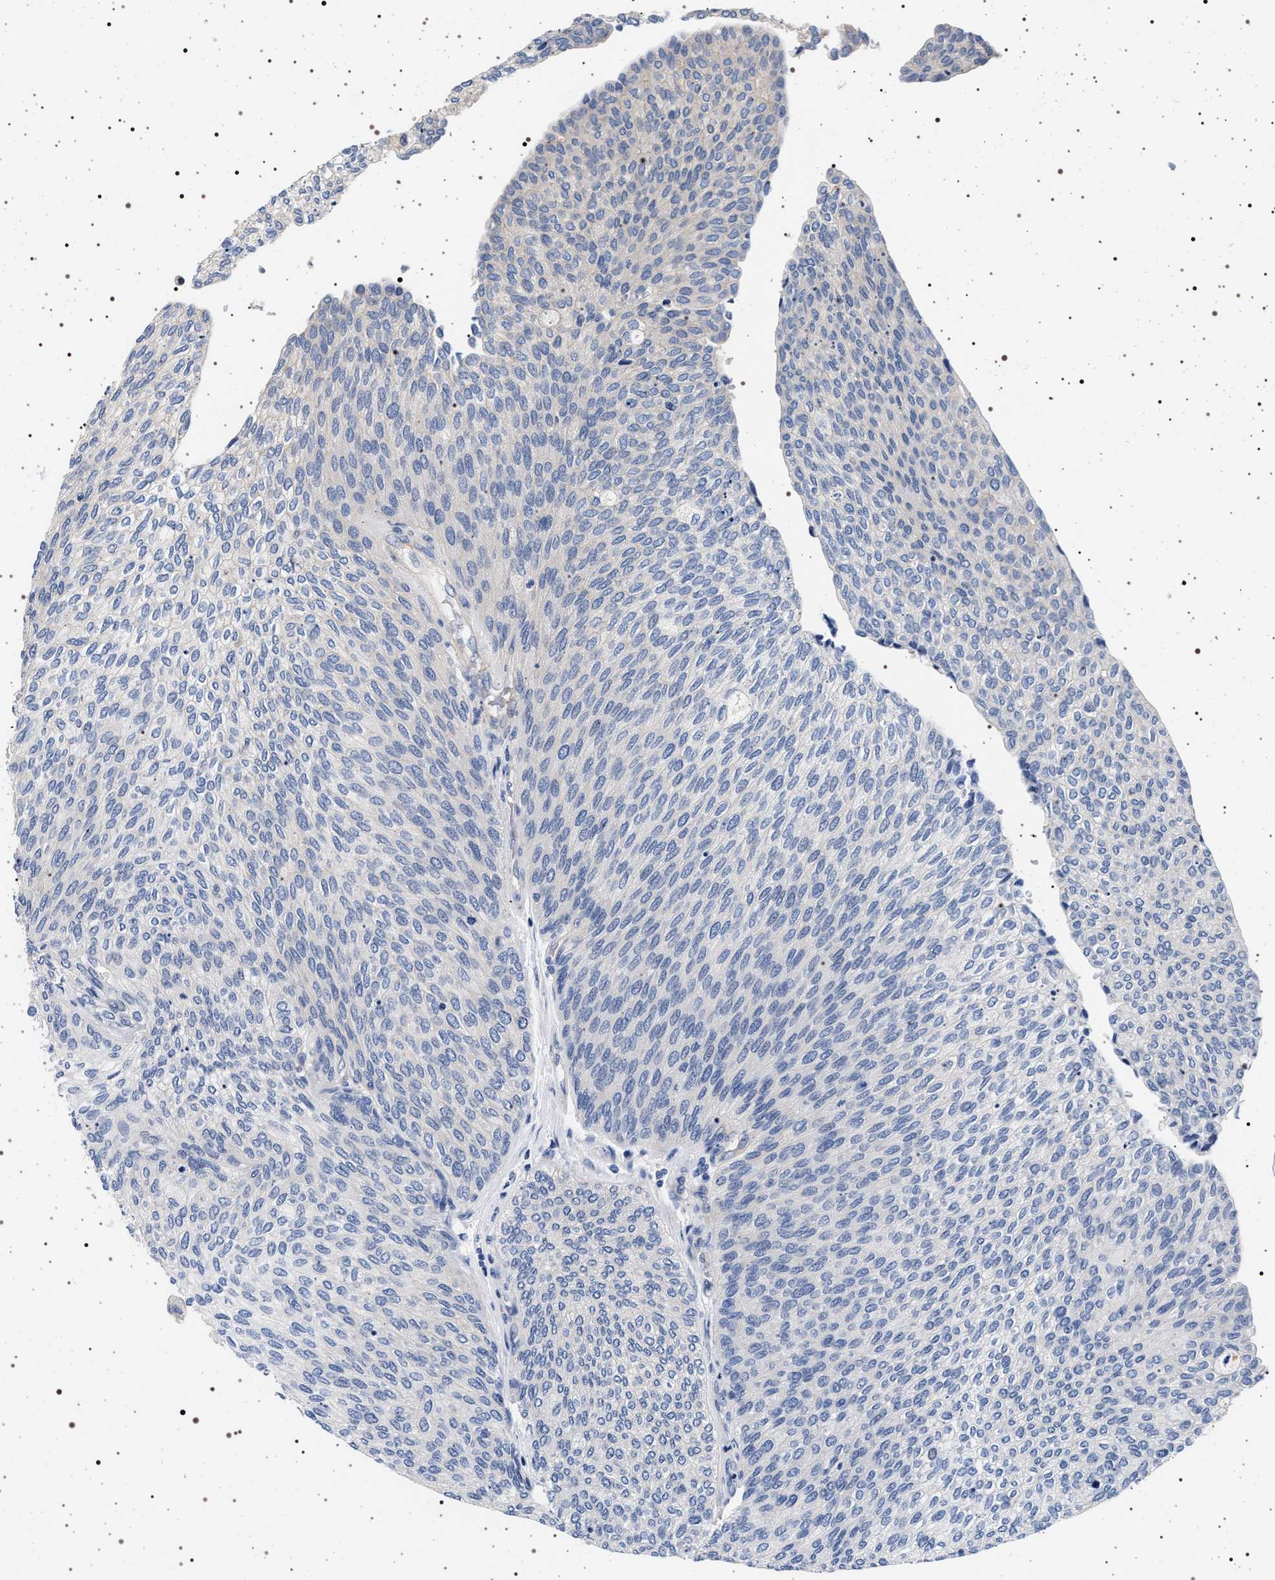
{"staining": {"intensity": "negative", "quantity": "none", "location": "none"}, "tissue": "urothelial cancer", "cell_type": "Tumor cells", "image_type": "cancer", "snomed": [{"axis": "morphology", "description": "Urothelial carcinoma, Low grade"}, {"axis": "topography", "description": "Urinary bladder"}], "caption": "Micrograph shows no protein expression in tumor cells of low-grade urothelial carcinoma tissue.", "gene": "HSD17B1", "patient": {"sex": "female", "age": 79}}